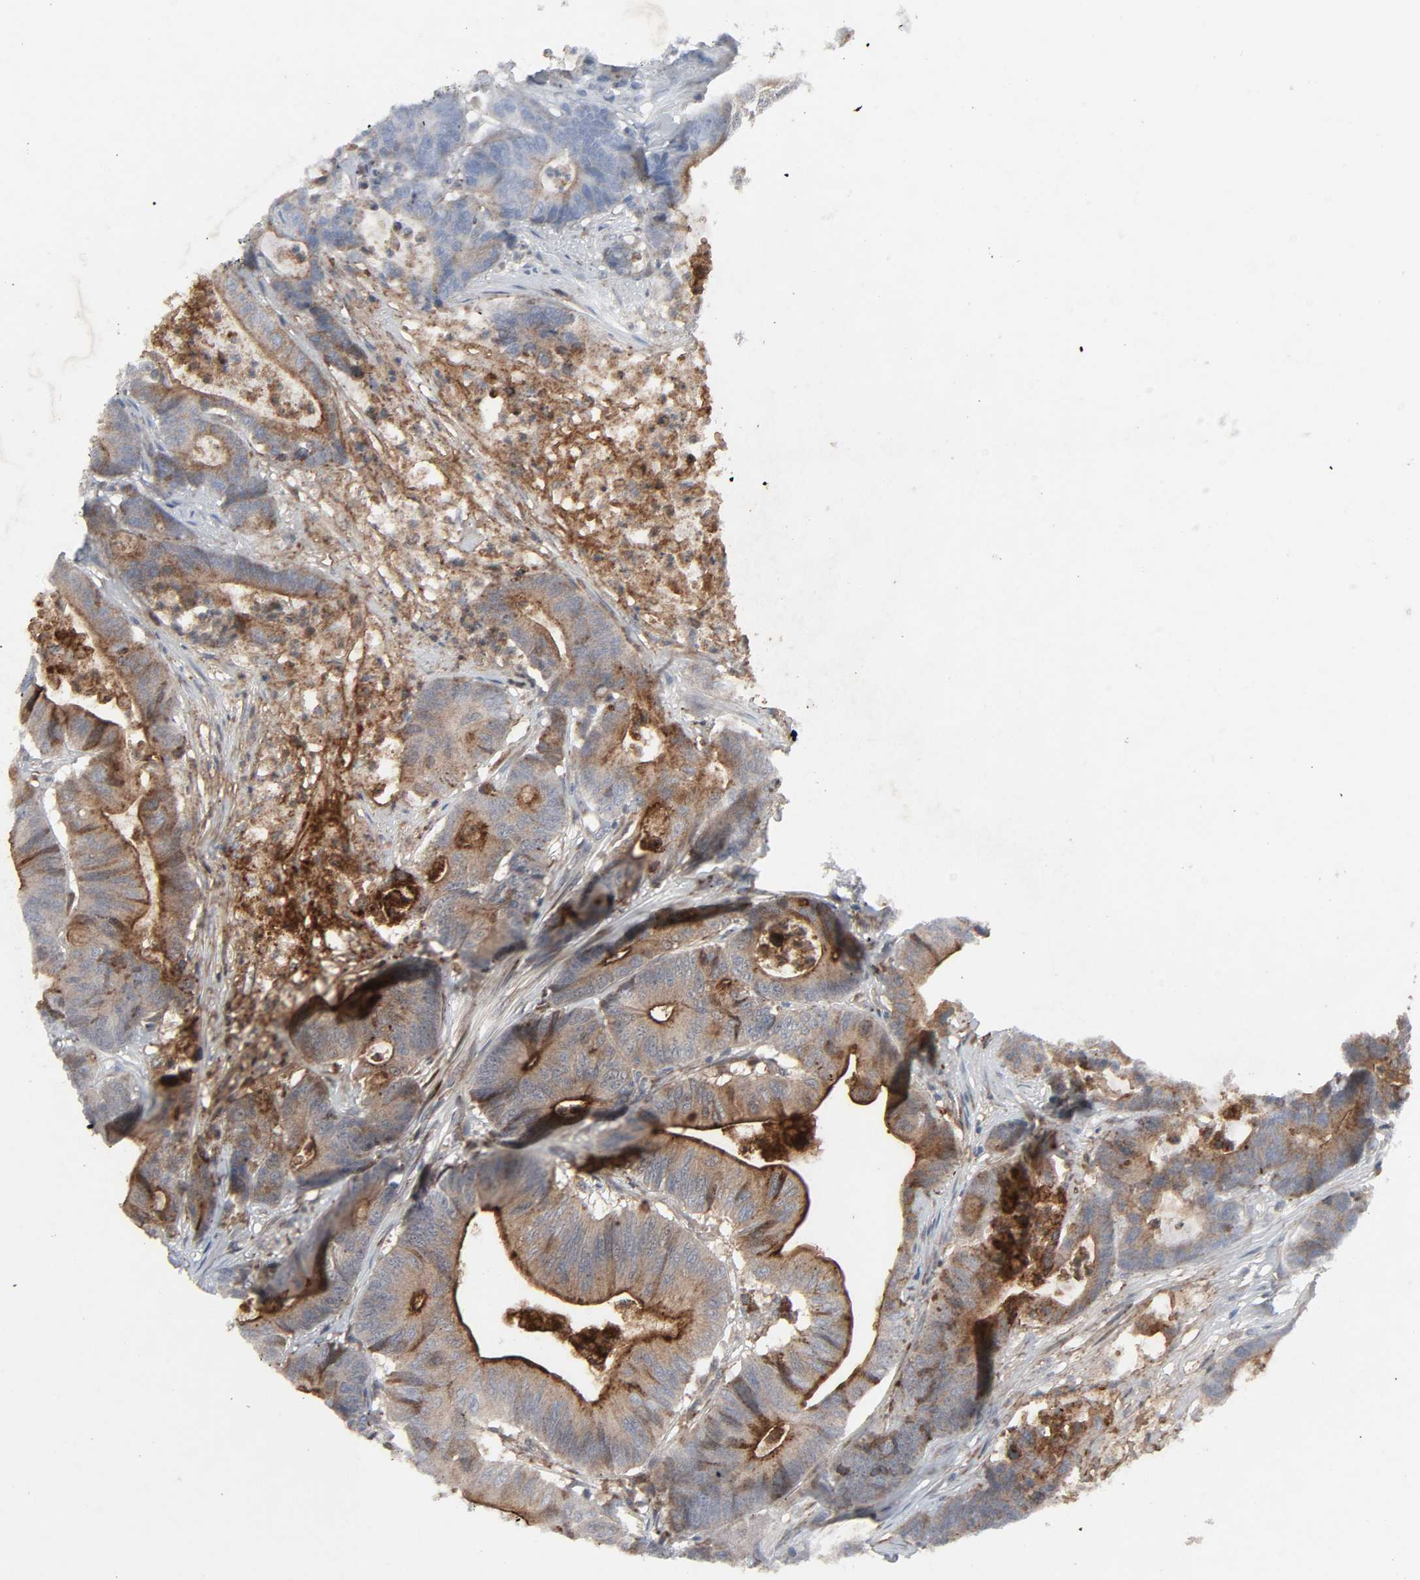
{"staining": {"intensity": "moderate", "quantity": ">75%", "location": "cytoplasmic/membranous"}, "tissue": "colorectal cancer", "cell_type": "Tumor cells", "image_type": "cancer", "snomed": [{"axis": "morphology", "description": "Adenocarcinoma, NOS"}, {"axis": "topography", "description": "Colon"}], "caption": "Protein expression analysis of colorectal cancer (adenocarcinoma) exhibits moderate cytoplasmic/membranous expression in about >75% of tumor cells.", "gene": "ADCY4", "patient": {"sex": "female", "age": 84}}